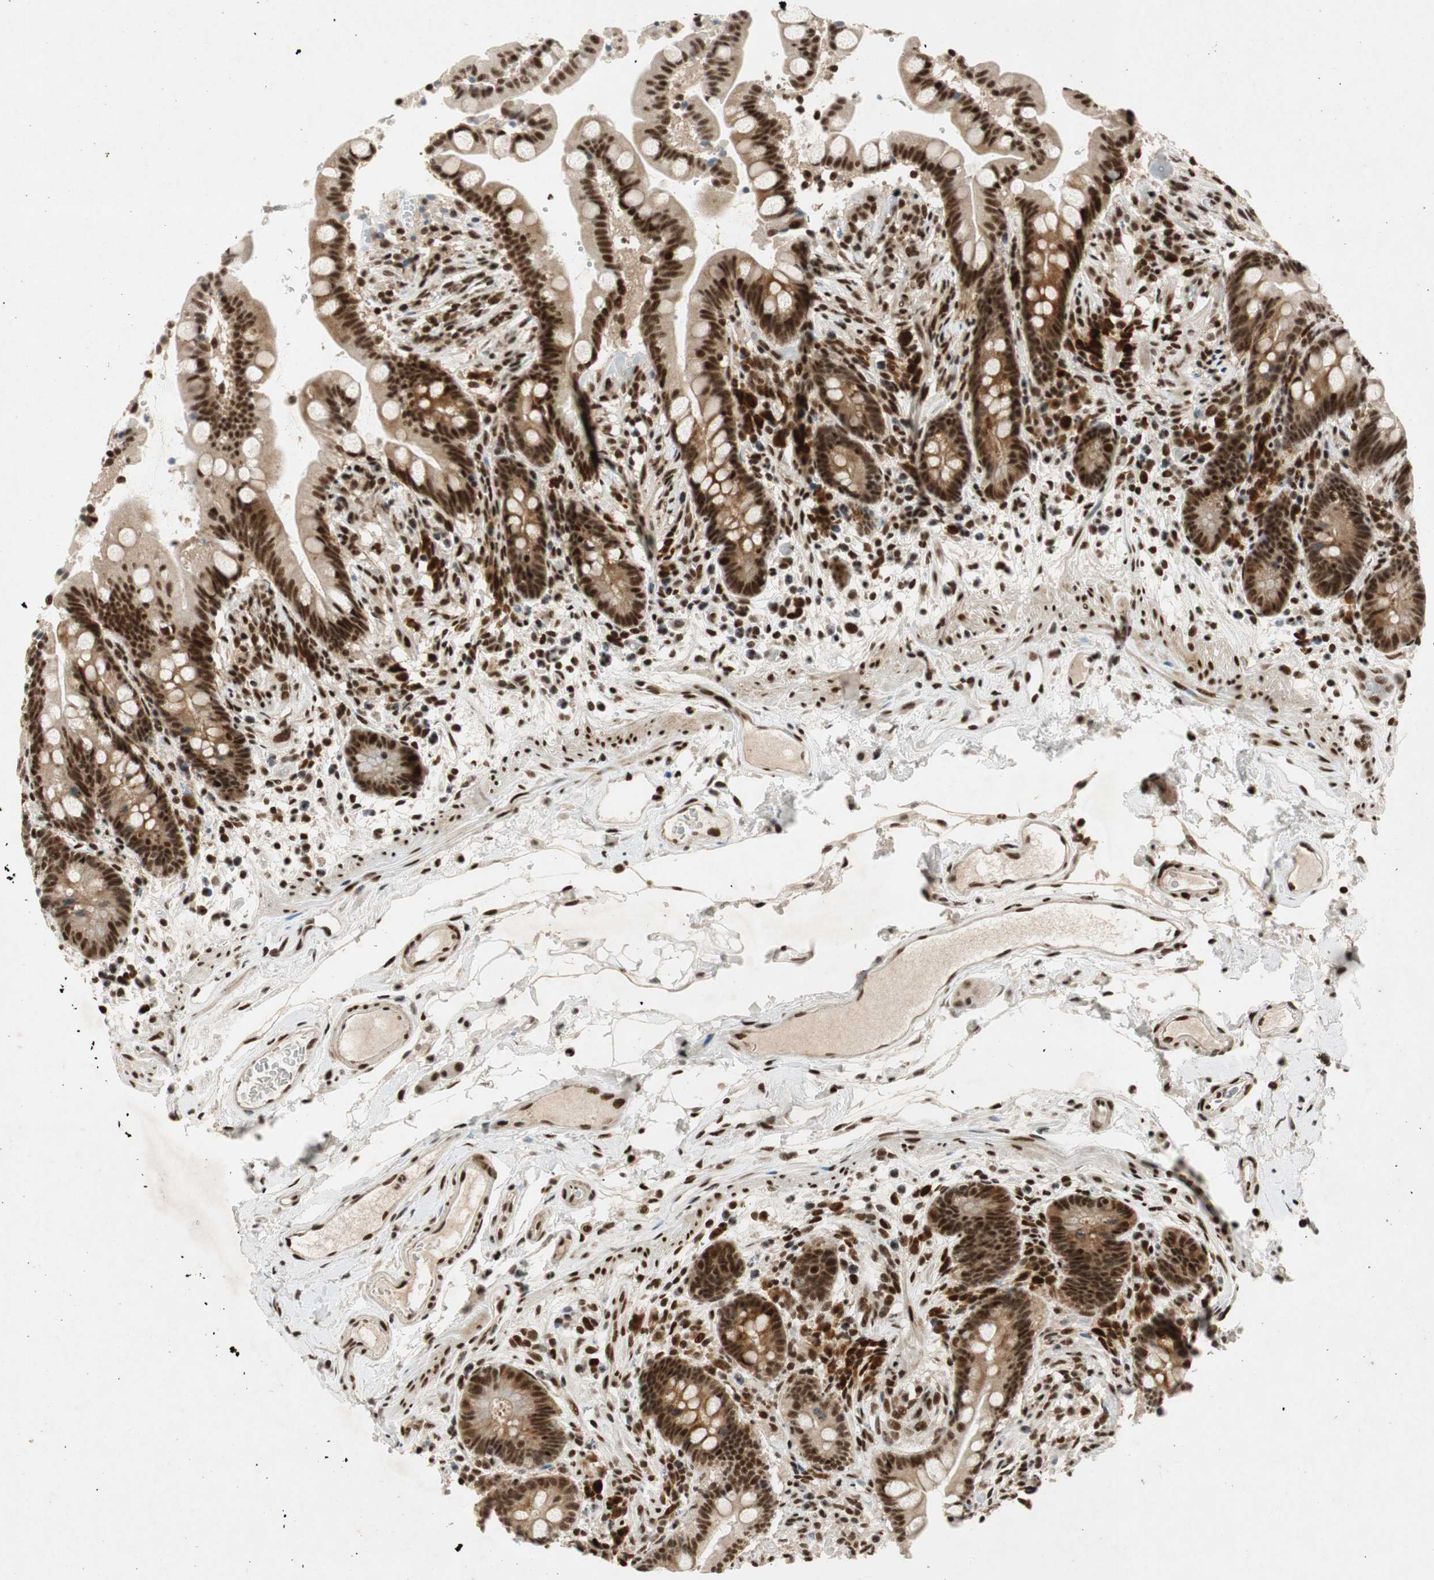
{"staining": {"intensity": "strong", "quantity": ">75%", "location": "nuclear"}, "tissue": "colon", "cell_type": "Endothelial cells", "image_type": "normal", "snomed": [{"axis": "morphology", "description": "Normal tissue, NOS"}, {"axis": "topography", "description": "Colon"}], "caption": "This is a photomicrograph of IHC staining of benign colon, which shows strong expression in the nuclear of endothelial cells.", "gene": "NCBP3", "patient": {"sex": "male", "age": 73}}